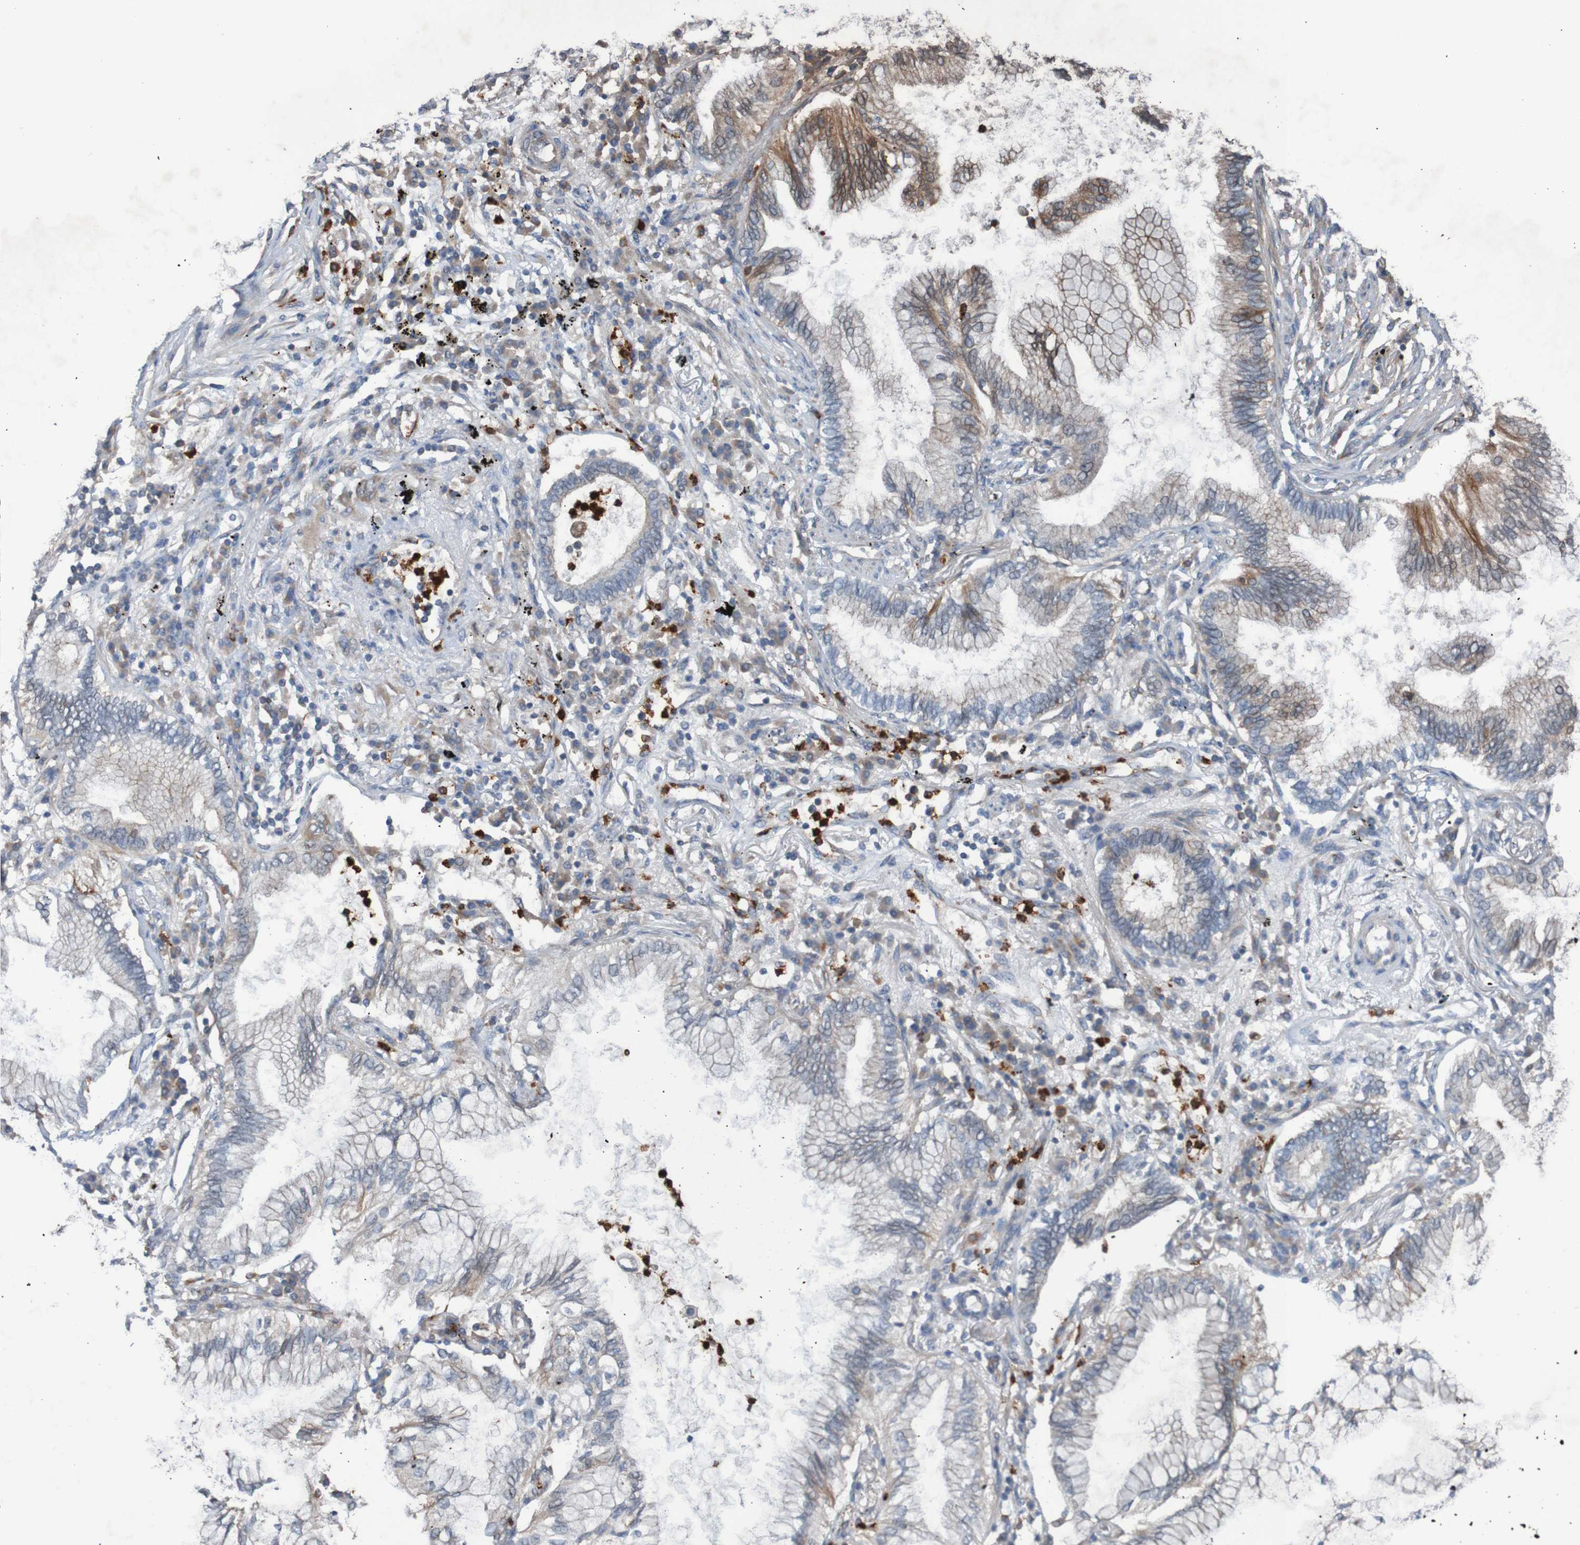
{"staining": {"intensity": "moderate", "quantity": "<25%", "location": "cytoplasmic/membranous"}, "tissue": "lung cancer", "cell_type": "Tumor cells", "image_type": "cancer", "snomed": [{"axis": "morphology", "description": "Normal tissue, NOS"}, {"axis": "morphology", "description": "Adenocarcinoma, NOS"}, {"axis": "topography", "description": "Bronchus"}, {"axis": "topography", "description": "Lung"}], "caption": "Immunohistochemical staining of lung cancer (adenocarcinoma) shows low levels of moderate cytoplasmic/membranous protein positivity in about <25% of tumor cells.", "gene": "ST8SIA6", "patient": {"sex": "female", "age": 70}}